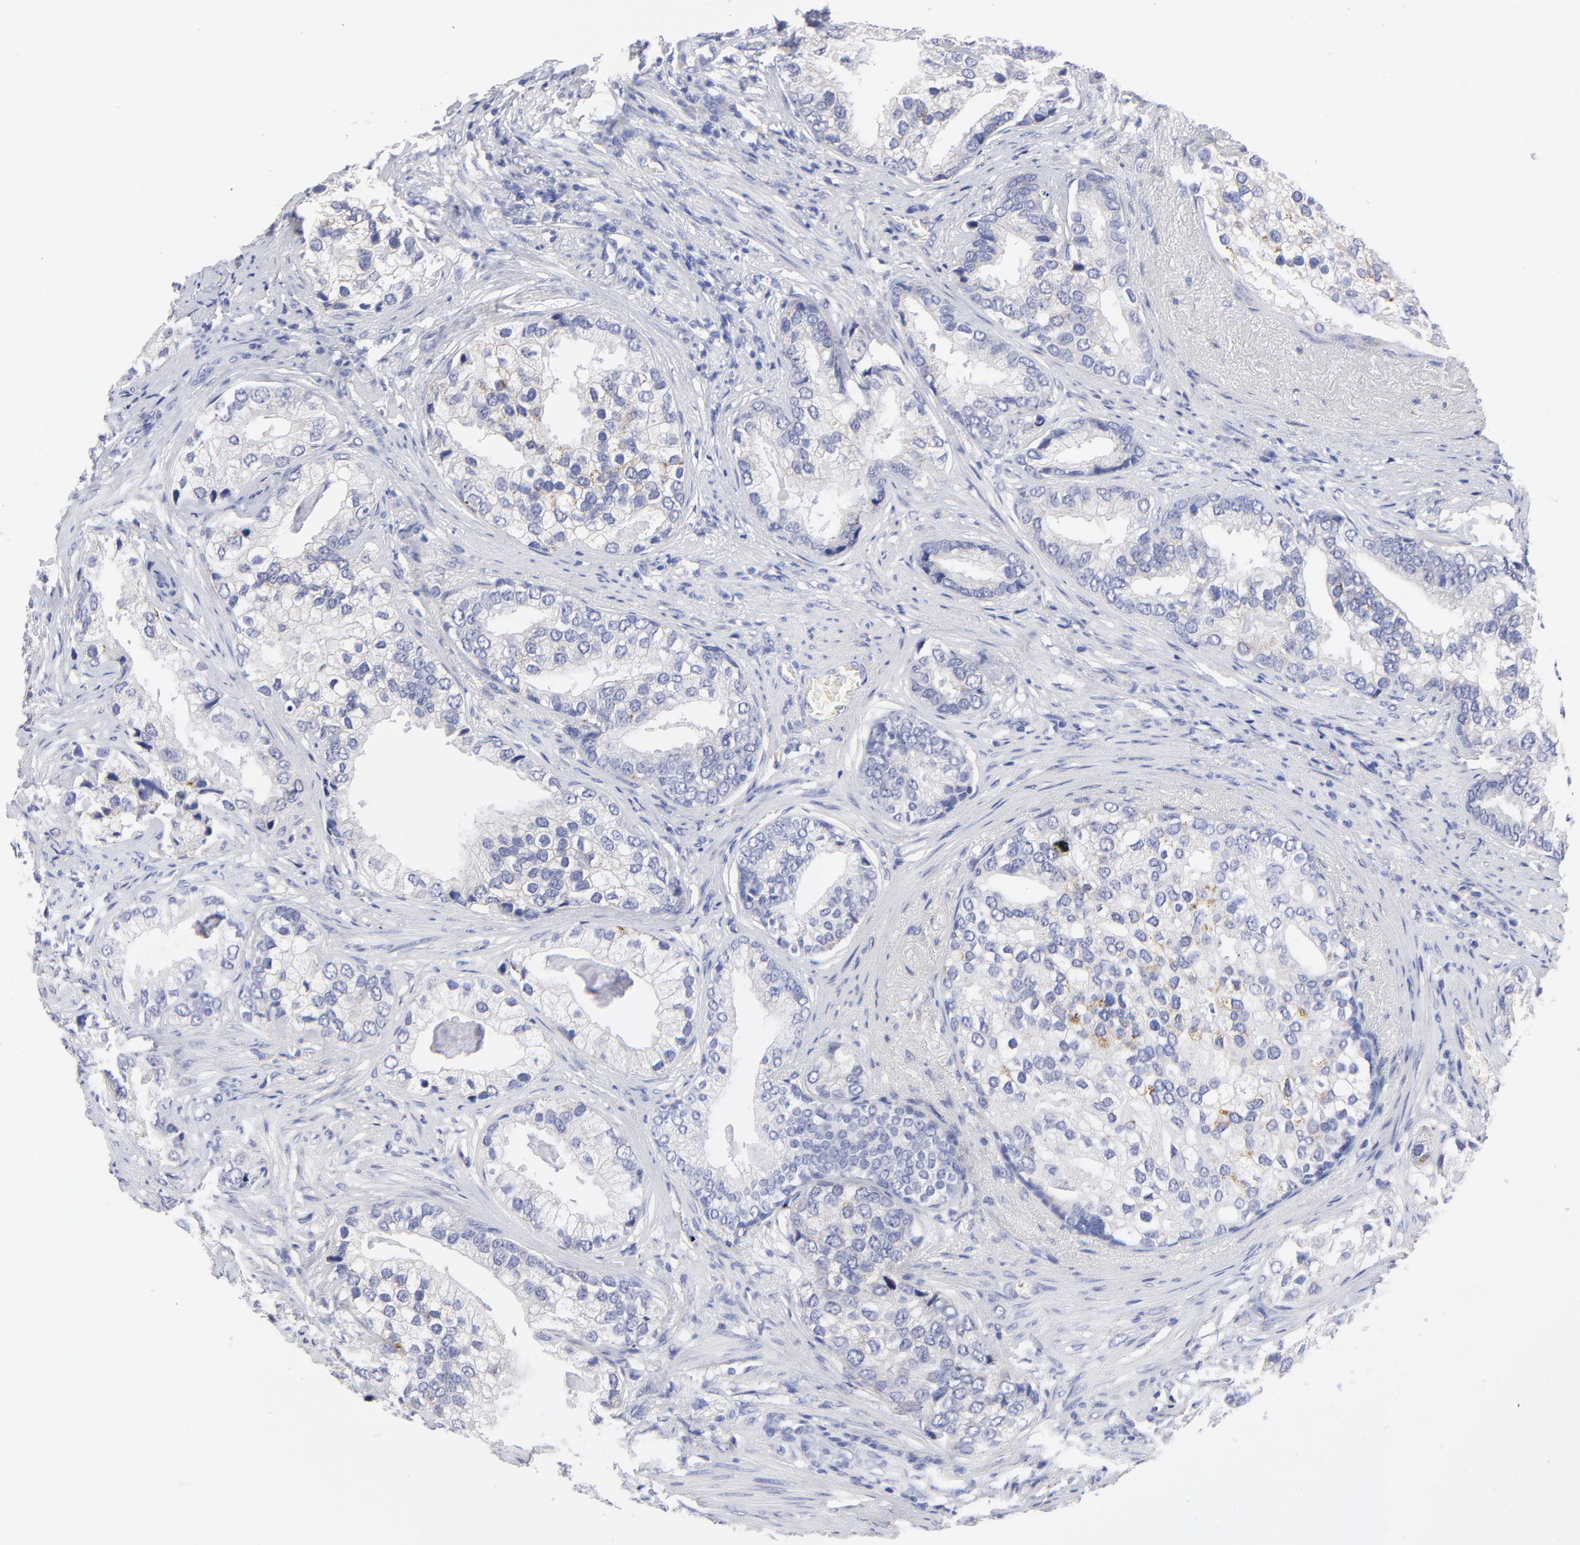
{"staining": {"intensity": "weak", "quantity": "<25%", "location": "cytoplasmic/membranous"}, "tissue": "prostate cancer", "cell_type": "Tumor cells", "image_type": "cancer", "snomed": [{"axis": "morphology", "description": "Adenocarcinoma, Low grade"}, {"axis": "topography", "description": "Prostate"}], "caption": "DAB (3,3'-diaminobenzidine) immunohistochemical staining of human prostate low-grade adenocarcinoma displays no significant expression in tumor cells.", "gene": "DUSP9", "patient": {"sex": "male", "age": 71}}